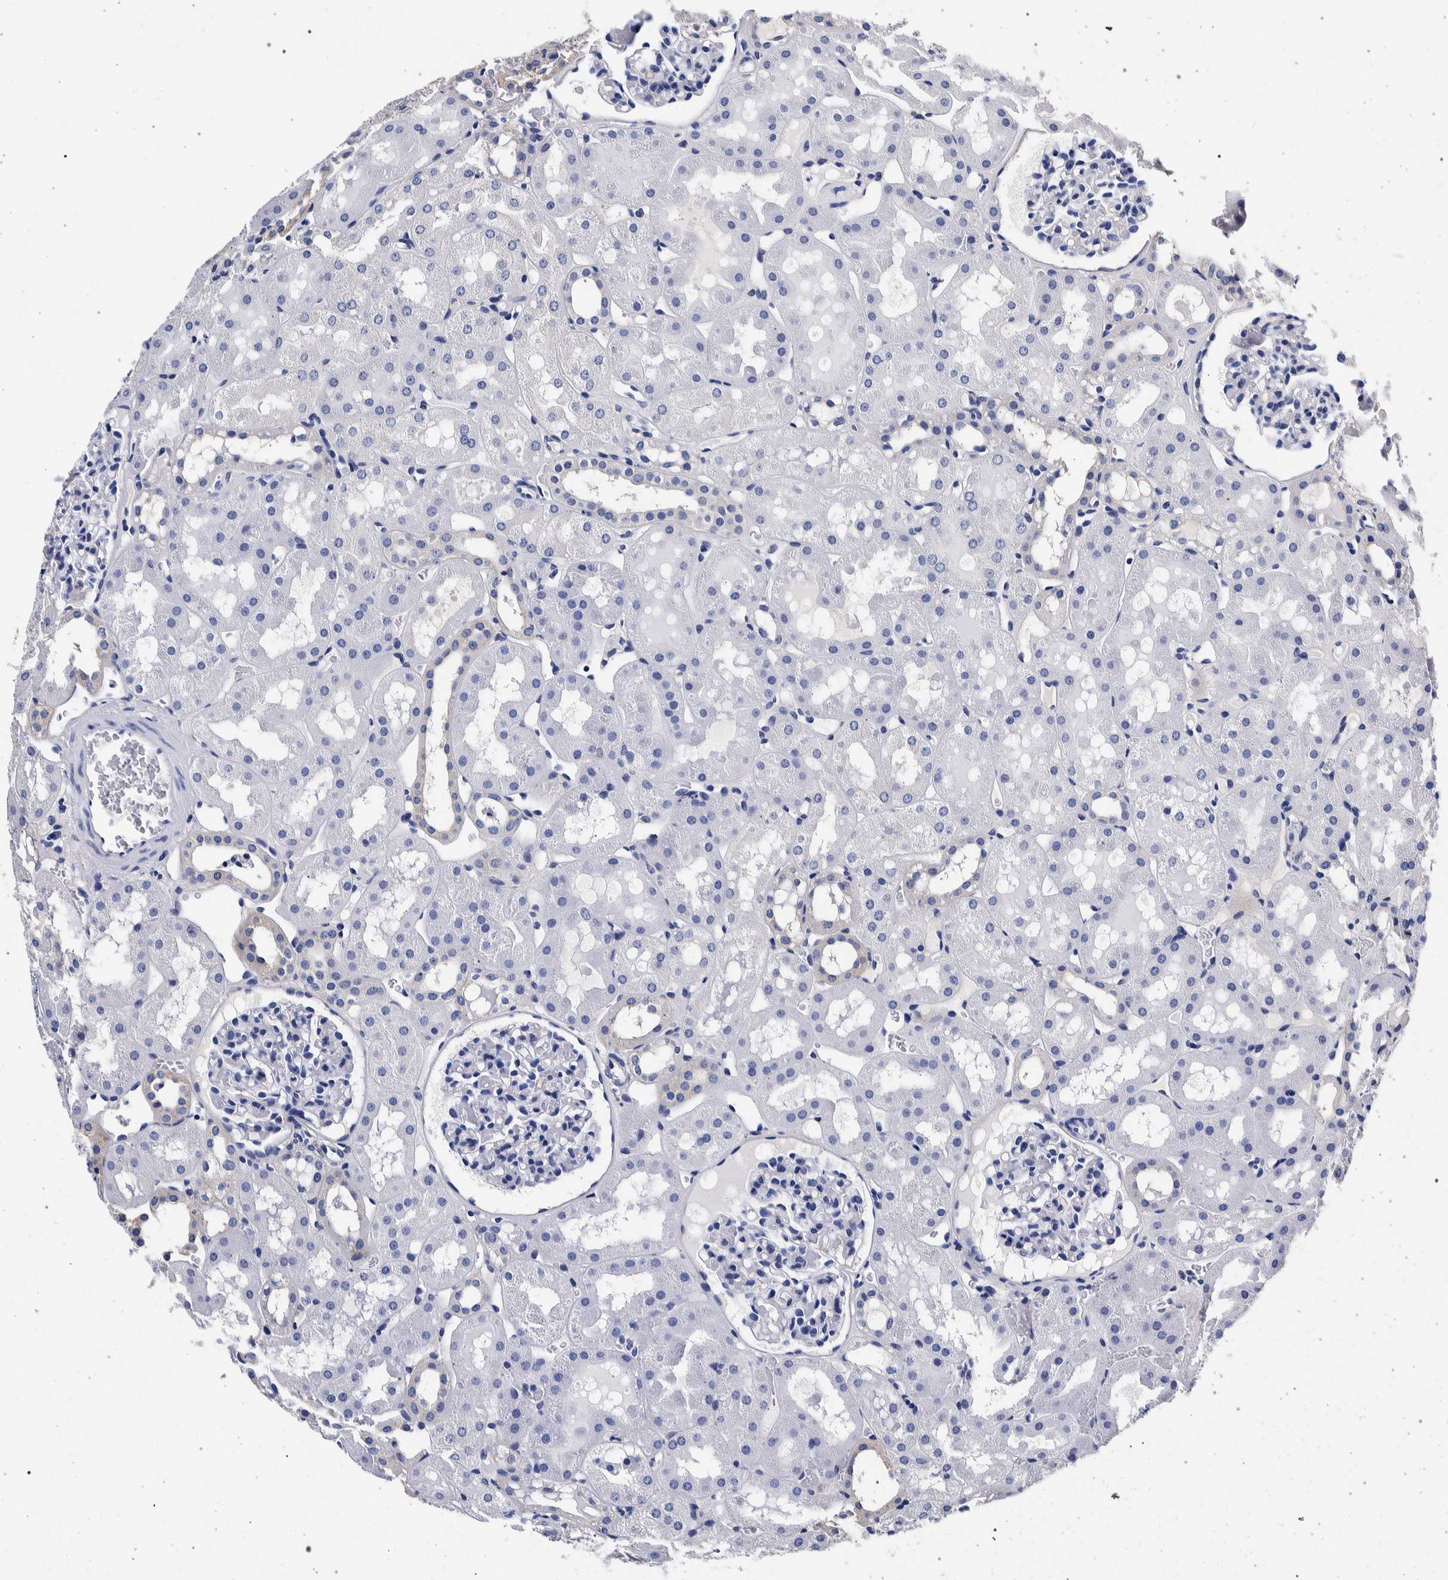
{"staining": {"intensity": "negative", "quantity": "none", "location": "none"}, "tissue": "kidney", "cell_type": "Cells in glomeruli", "image_type": "normal", "snomed": [{"axis": "morphology", "description": "Normal tissue, NOS"}, {"axis": "topography", "description": "Kidney"}, {"axis": "topography", "description": "Urinary bladder"}], "caption": "Cells in glomeruli are negative for brown protein staining in unremarkable kidney. (DAB (3,3'-diaminobenzidine) IHC visualized using brightfield microscopy, high magnification).", "gene": "NIBAN2", "patient": {"sex": "male", "age": 16}}